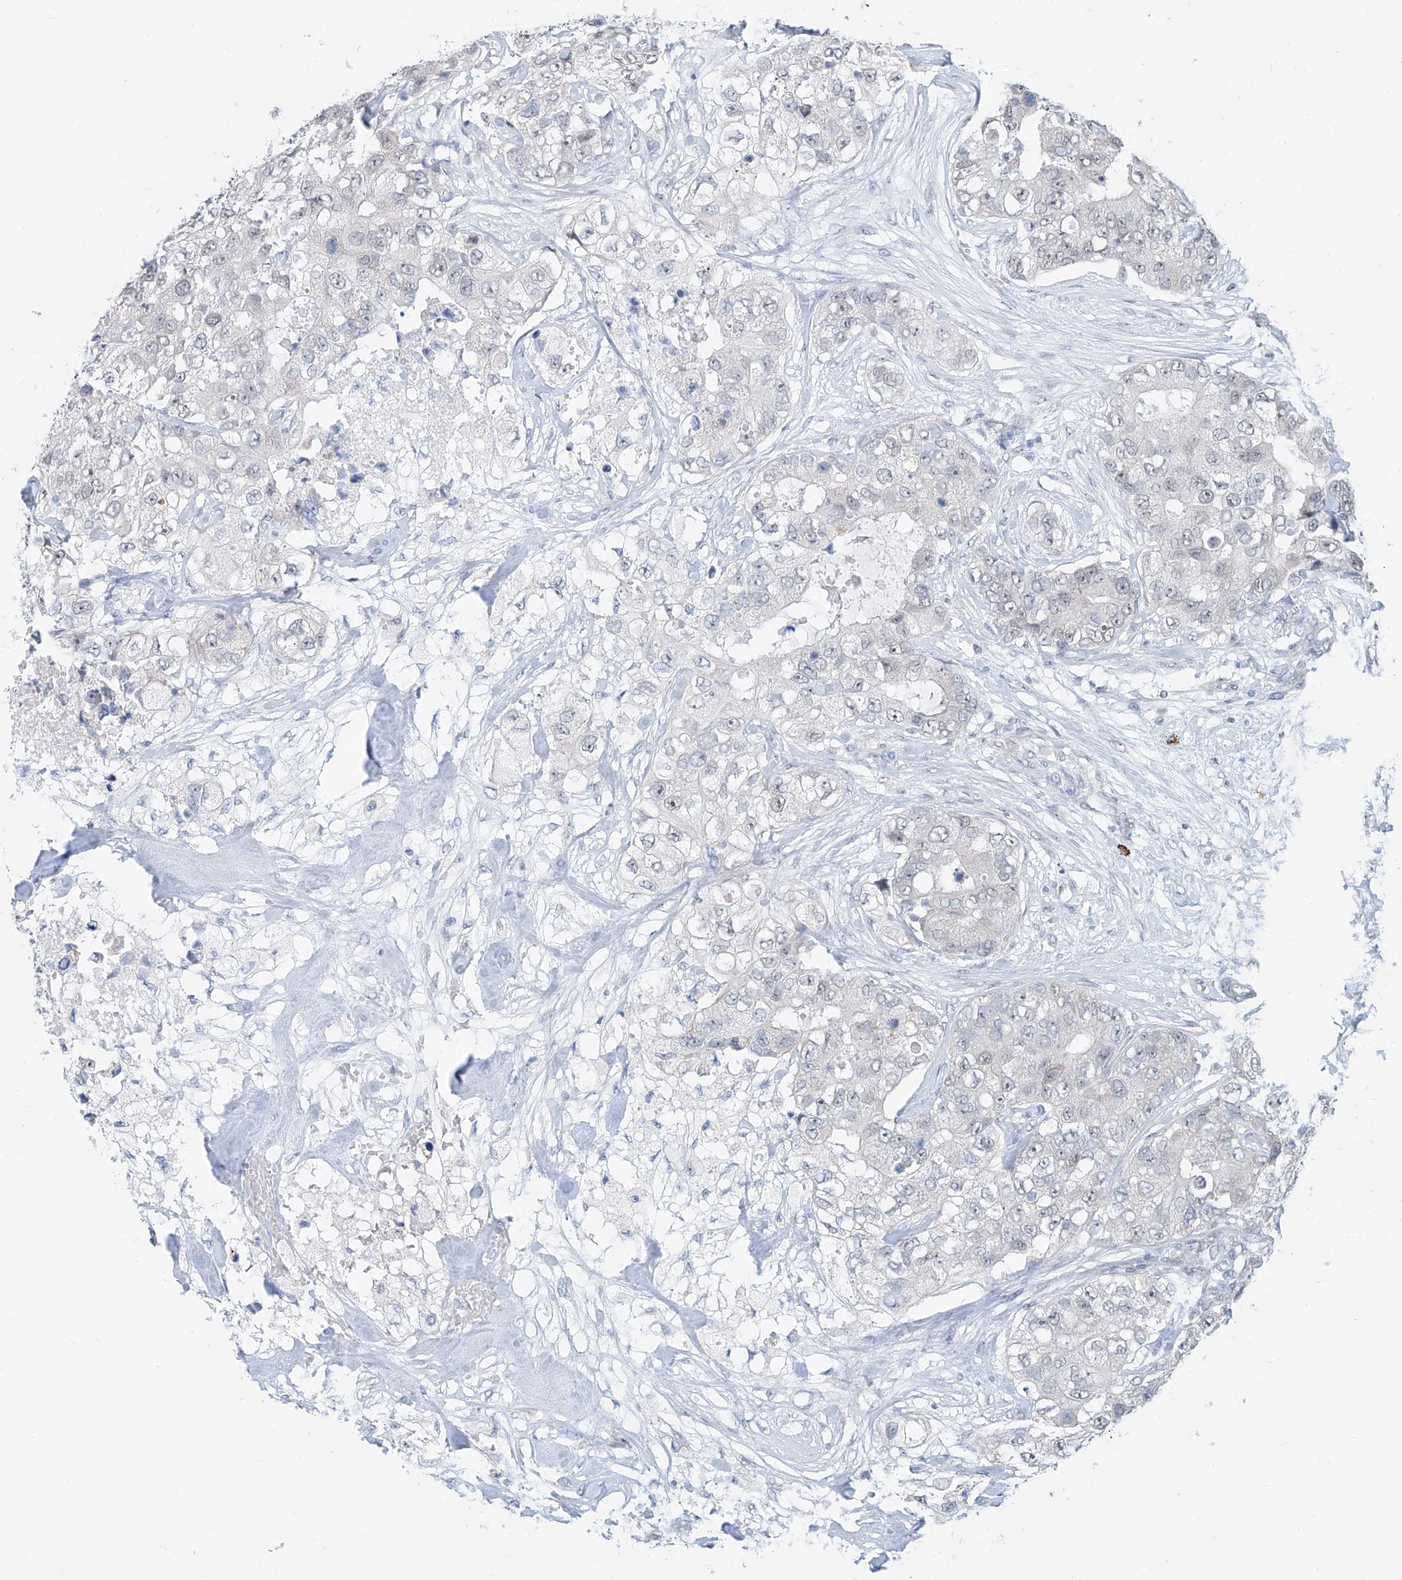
{"staining": {"intensity": "weak", "quantity": "<25%", "location": "nuclear"}, "tissue": "breast cancer", "cell_type": "Tumor cells", "image_type": "cancer", "snomed": [{"axis": "morphology", "description": "Duct carcinoma"}, {"axis": "topography", "description": "Breast"}], "caption": "Tumor cells are negative for brown protein staining in breast invasive ductal carcinoma.", "gene": "SDE2", "patient": {"sex": "female", "age": 62}}